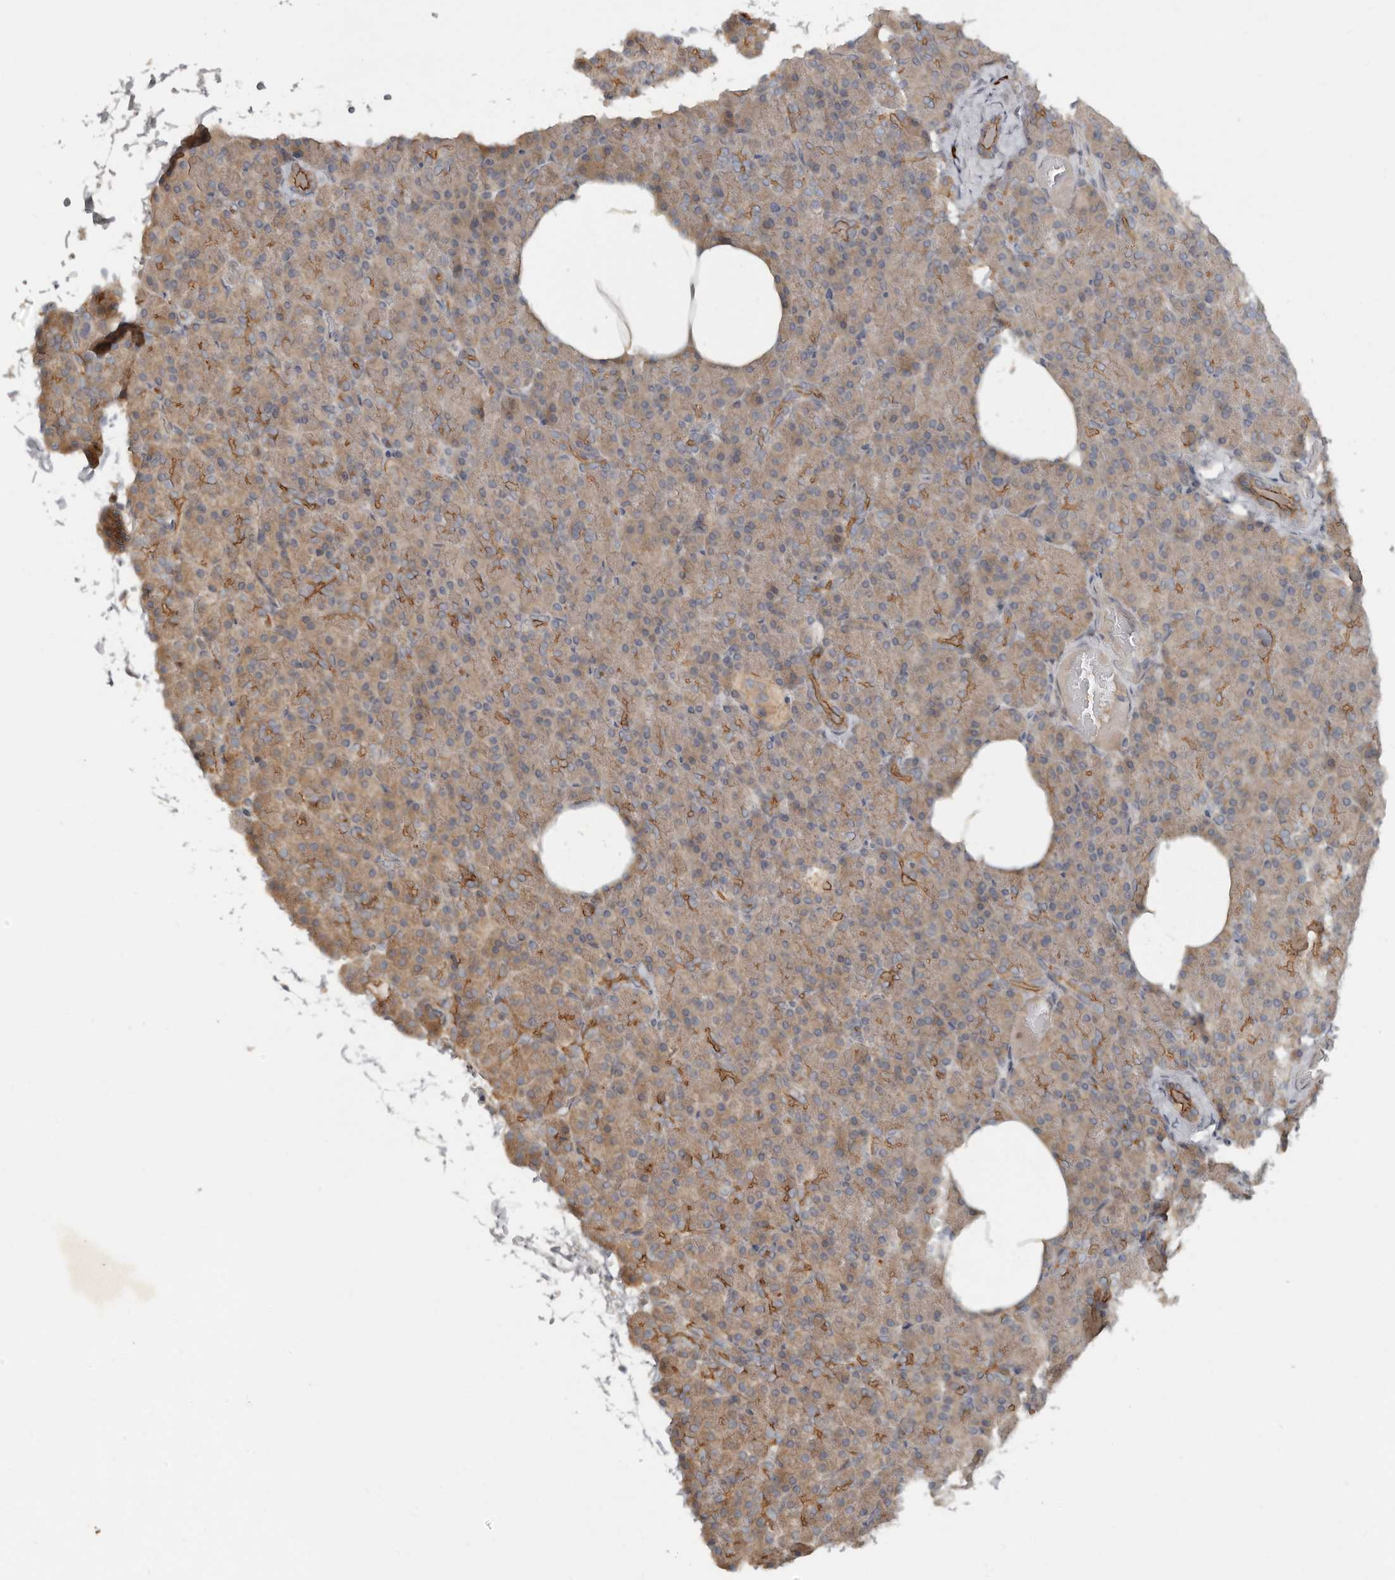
{"staining": {"intensity": "moderate", "quantity": "25%-75%", "location": "cytoplasmic/membranous"}, "tissue": "pancreas", "cell_type": "Exocrine glandular cells", "image_type": "normal", "snomed": [{"axis": "morphology", "description": "Normal tissue, NOS"}, {"axis": "topography", "description": "Pancreas"}], "caption": "The micrograph exhibits immunohistochemical staining of unremarkable pancreas. There is moderate cytoplasmic/membranous staining is identified in about 25%-75% of exocrine glandular cells.", "gene": "TEAD3", "patient": {"sex": "female", "age": 43}}